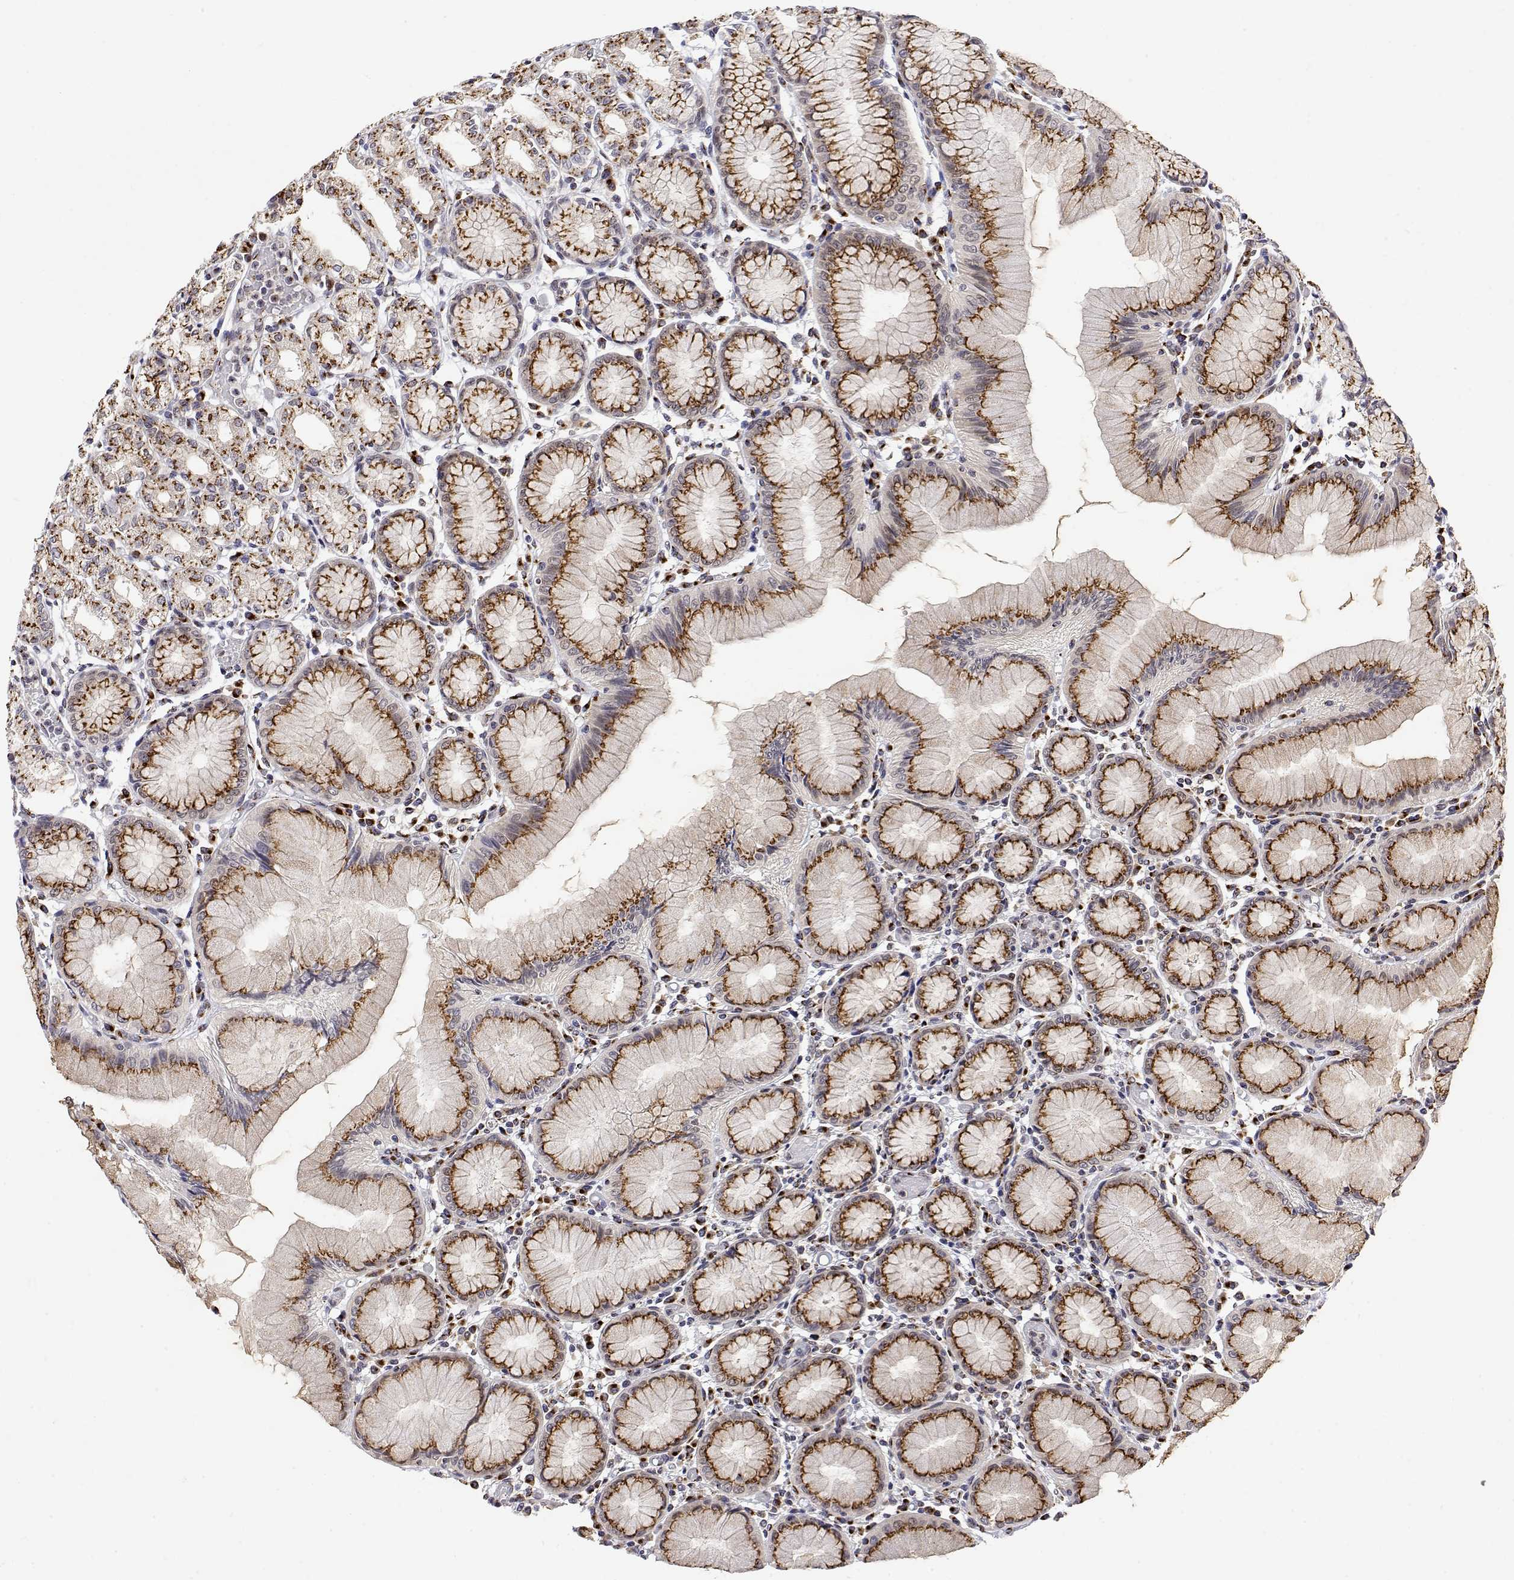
{"staining": {"intensity": "strong", "quantity": ">75%", "location": "cytoplasmic/membranous"}, "tissue": "stomach", "cell_type": "Glandular cells", "image_type": "normal", "snomed": [{"axis": "morphology", "description": "Normal tissue, NOS"}, {"axis": "topography", "description": "Stomach"}], "caption": "Protein staining of benign stomach reveals strong cytoplasmic/membranous staining in approximately >75% of glandular cells.", "gene": "YIPF3", "patient": {"sex": "female", "age": 57}}